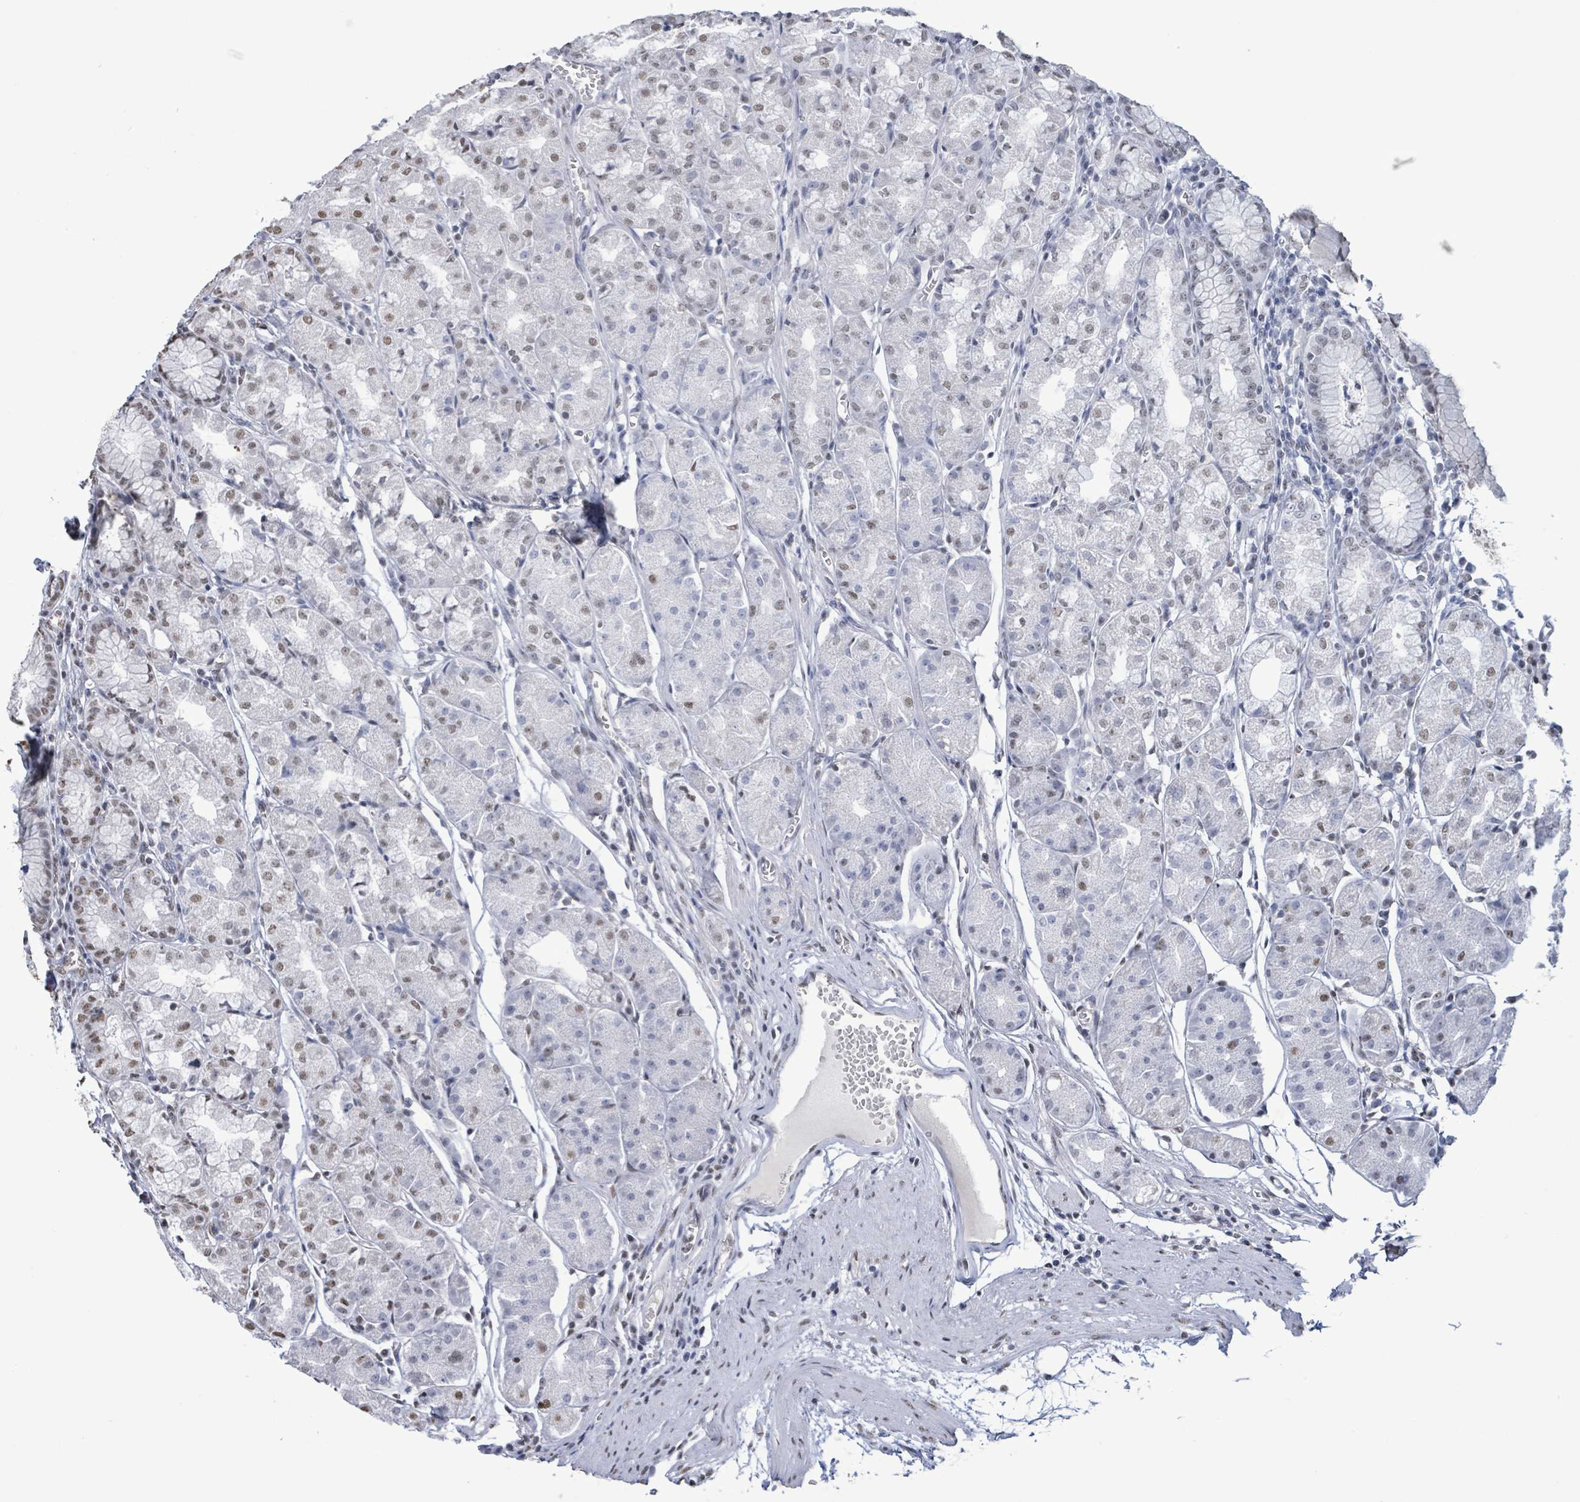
{"staining": {"intensity": "weak", "quantity": "25%-75%", "location": "nuclear"}, "tissue": "stomach", "cell_type": "Glandular cells", "image_type": "normal", "snomed": [{"axis": "morphology", "description": "Normal tissue, NOS"}, {"axis": "topography", "description": "Stomach"}], "caption": "Weak nuclear positivity for a protein is seen in about 25%-75% of glandular cells of unremarkable stomach using IHC.", "gene": "SAMD14", "patient": {"sex": "male", "age": 55}}